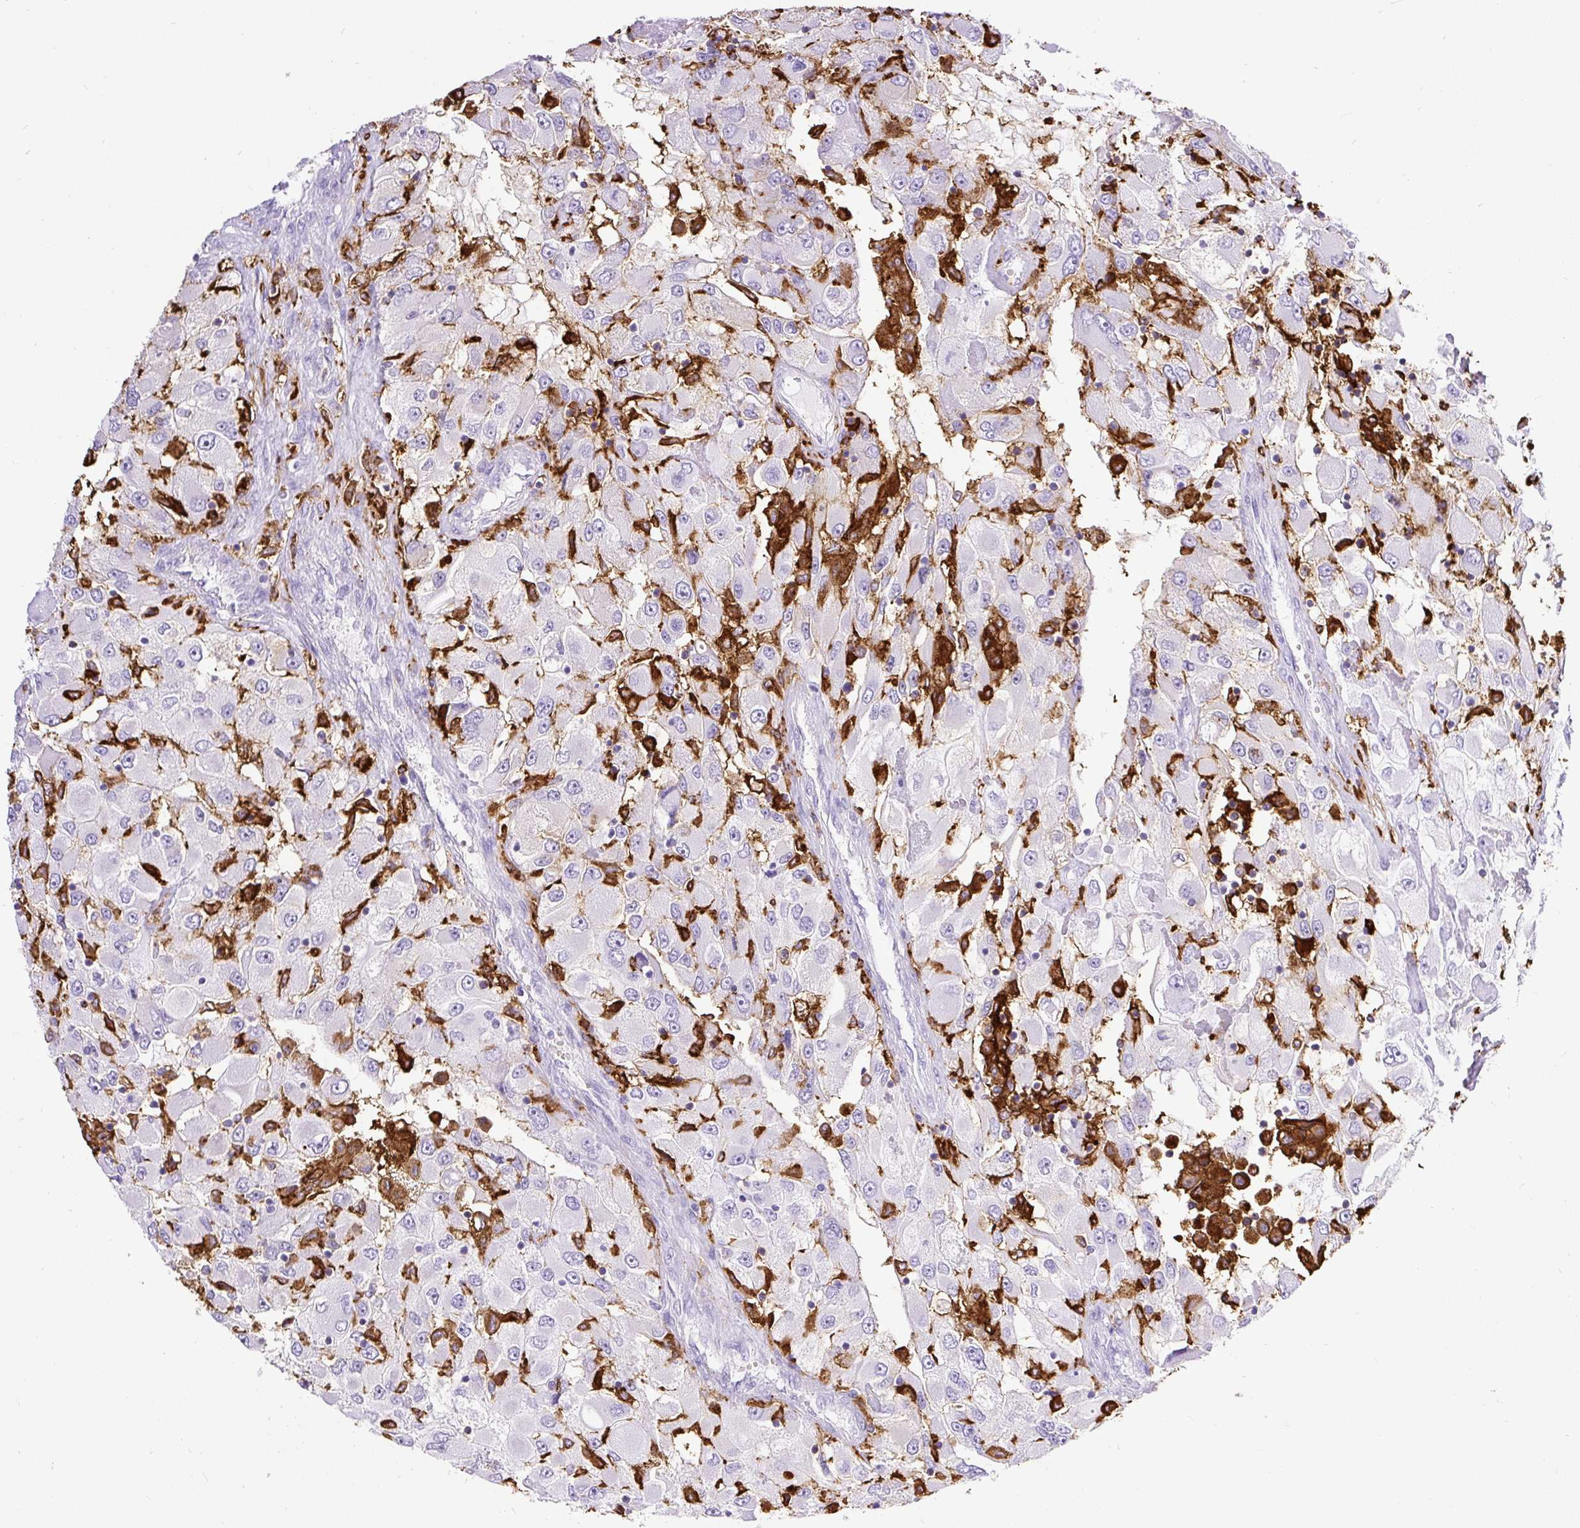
{"staining": {"intensity": "negative", "quantity": "none", "location": "none"}, "tissue": "renal cancer", "cell_type": "Tumor cells", "image_type": "cancer", "snomed": [{"axis": "morphology", "description": "Adenocarcinoma, NOS"}, {"axis": "topography", "description": "Kidney"}], "caption": "High power microscopy image of an IHC micrograph of renal adenocarcinoma, revealing no significant positivity in tumor cells.", "gene": "HLA-DRA", "patient": {"sex": "female", "age": 52}}